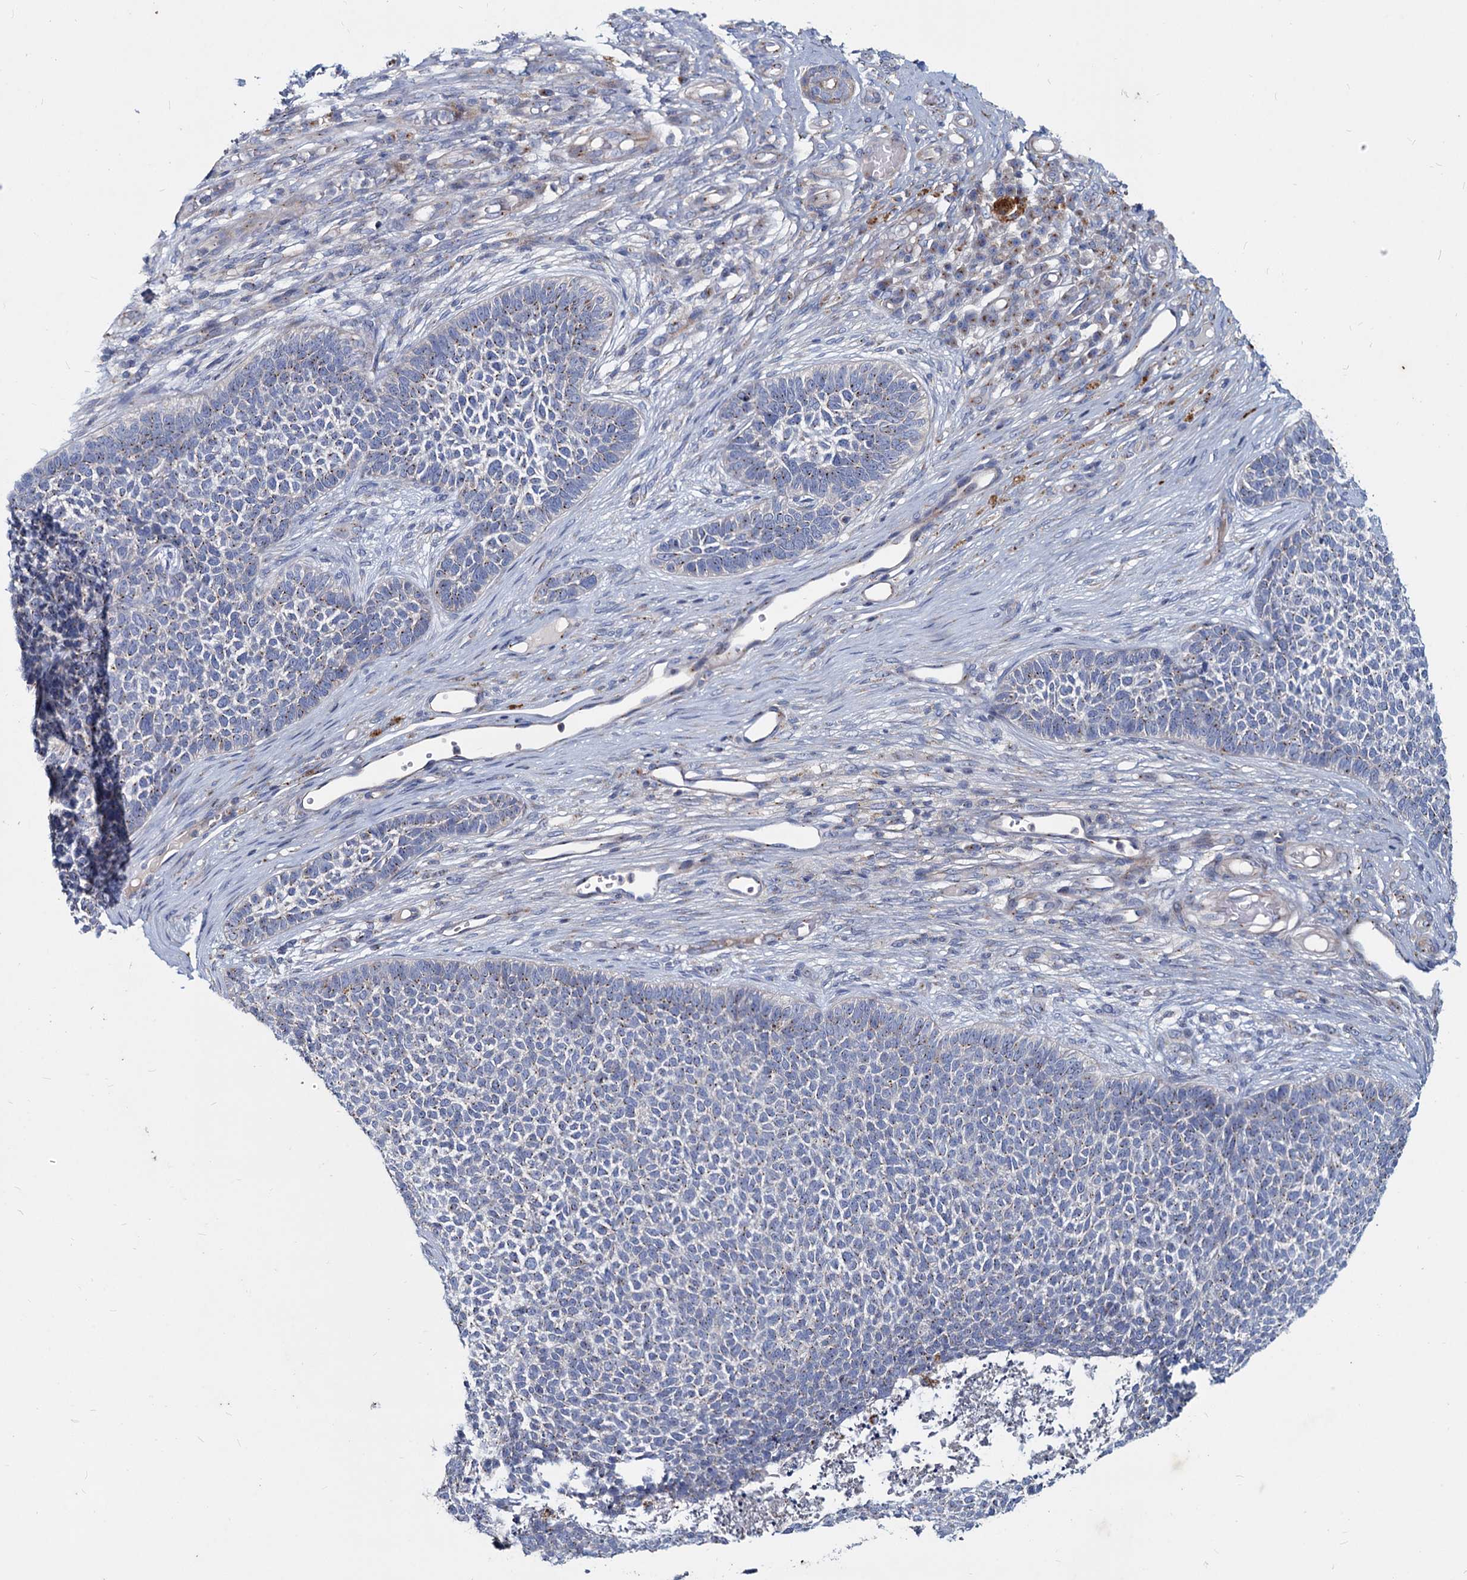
{"staining": {"intensity": "negative", "quantity": "none", "location": "none"}, "tissue": "skin cancer", "cell_type": "Tumor cells", "image_type": "cancer", "snomed": [{"axis": "morphology", "description": "Basal cell carcinoma"}, {"axis": "topography", "description": "Skin"}], "caption": "Basal cell carcinoma (skin) was stained to show a protein in brown. There is no significant staining in tumor cells.", "gene": "AGBL4", "patient": {"sex": "female", "age": 84}}